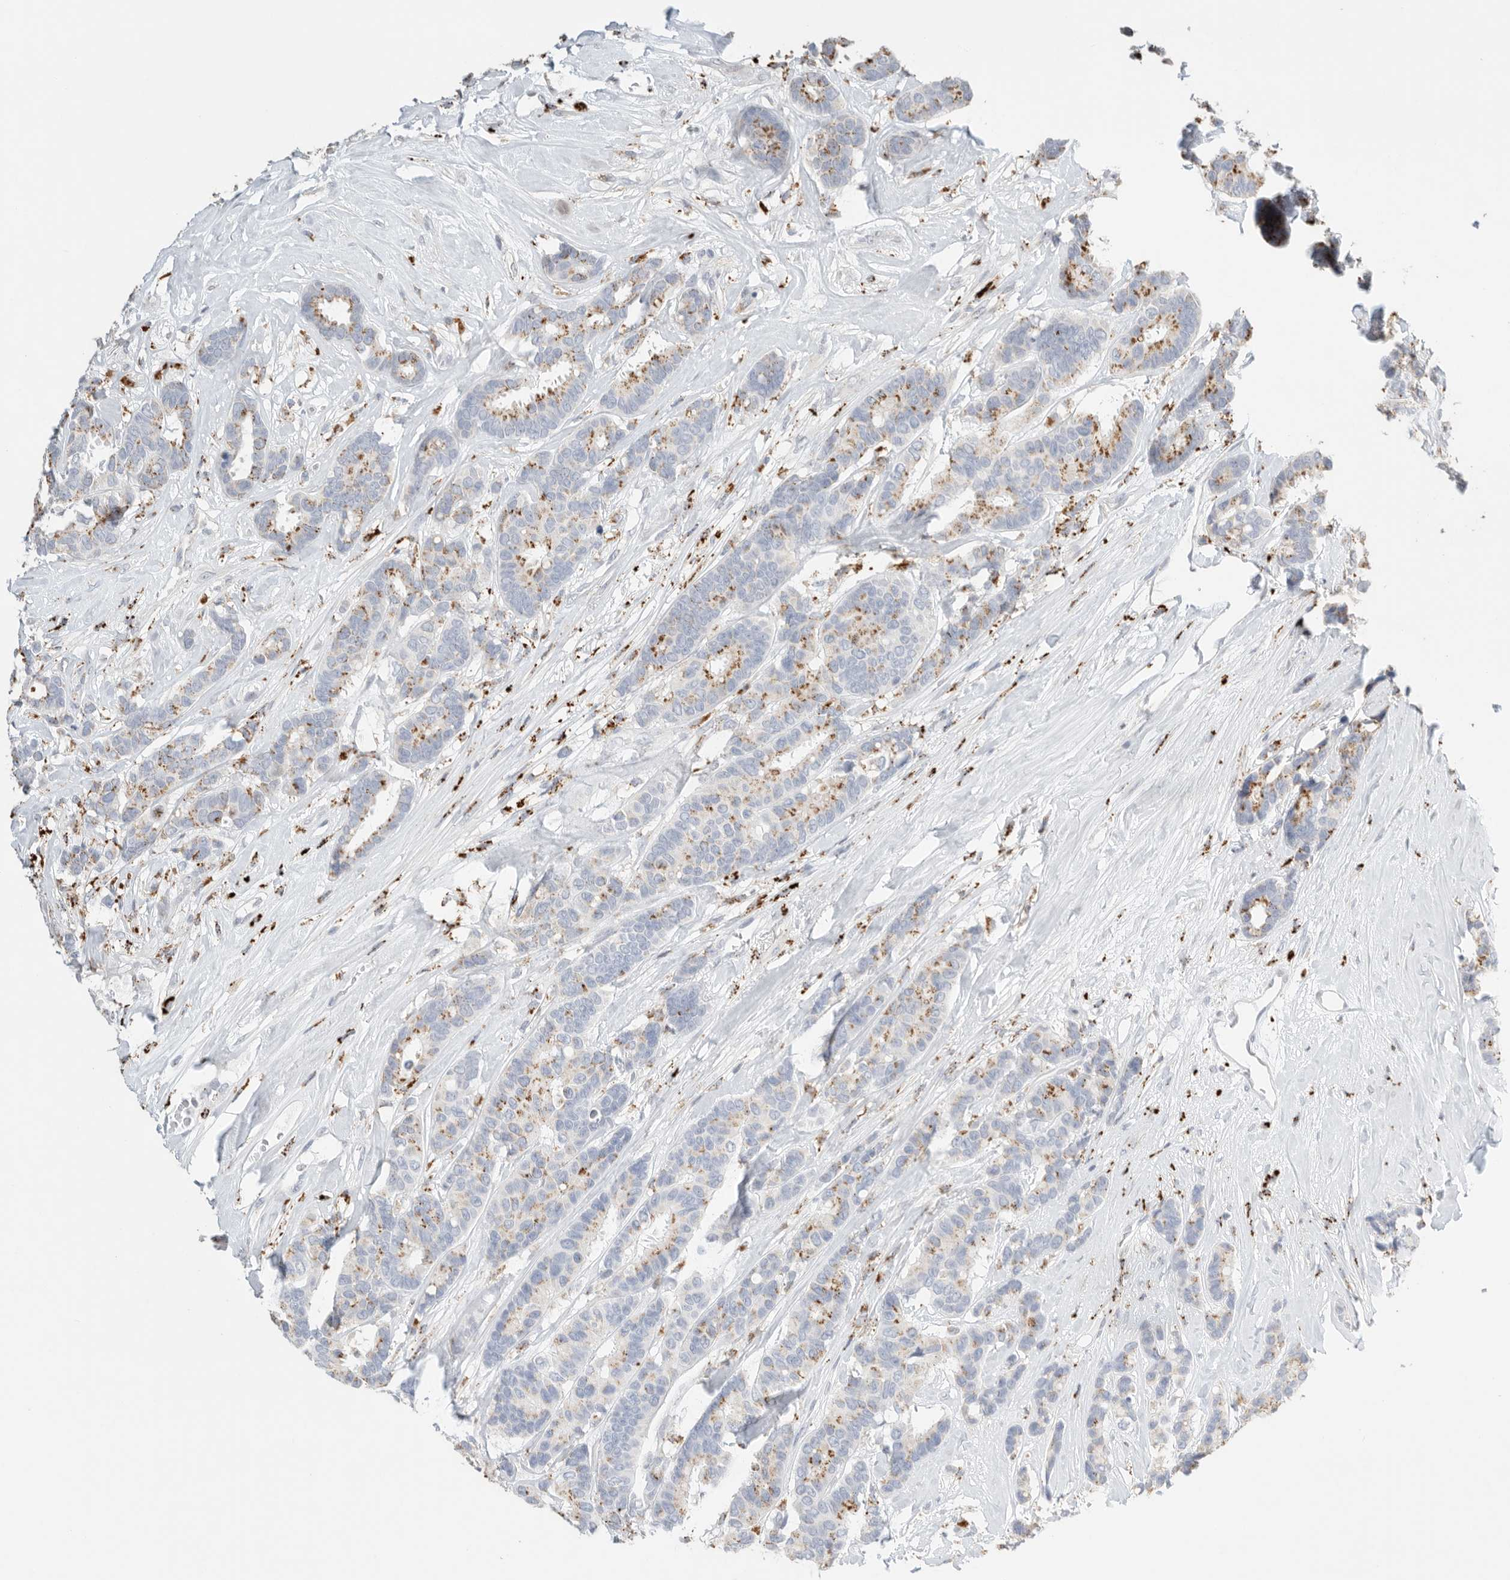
{"staining": {"intensity": "moderate", "quantity": "25%-75%", "location": "cytoplasmic/membranous"}, "tissue": "breast cancer", "cell_type": "Tumor cells", "image_type": "cancer", "snomed": [{"axis": "morphology", "description": "Duct carcinoma"}, {"axis": "topography", "description": "Breast"}], "caption": "Moderate cytoplasmic/membranous protein staining is identified in approximately 25%-75% of tumor cells in breast cancer (intraductal carcinoma). (brown staining indicates protein expression, while blue staining denotes nuclei).", "gene": "GGH", "patient": {"sex": "female", "age": 87}}